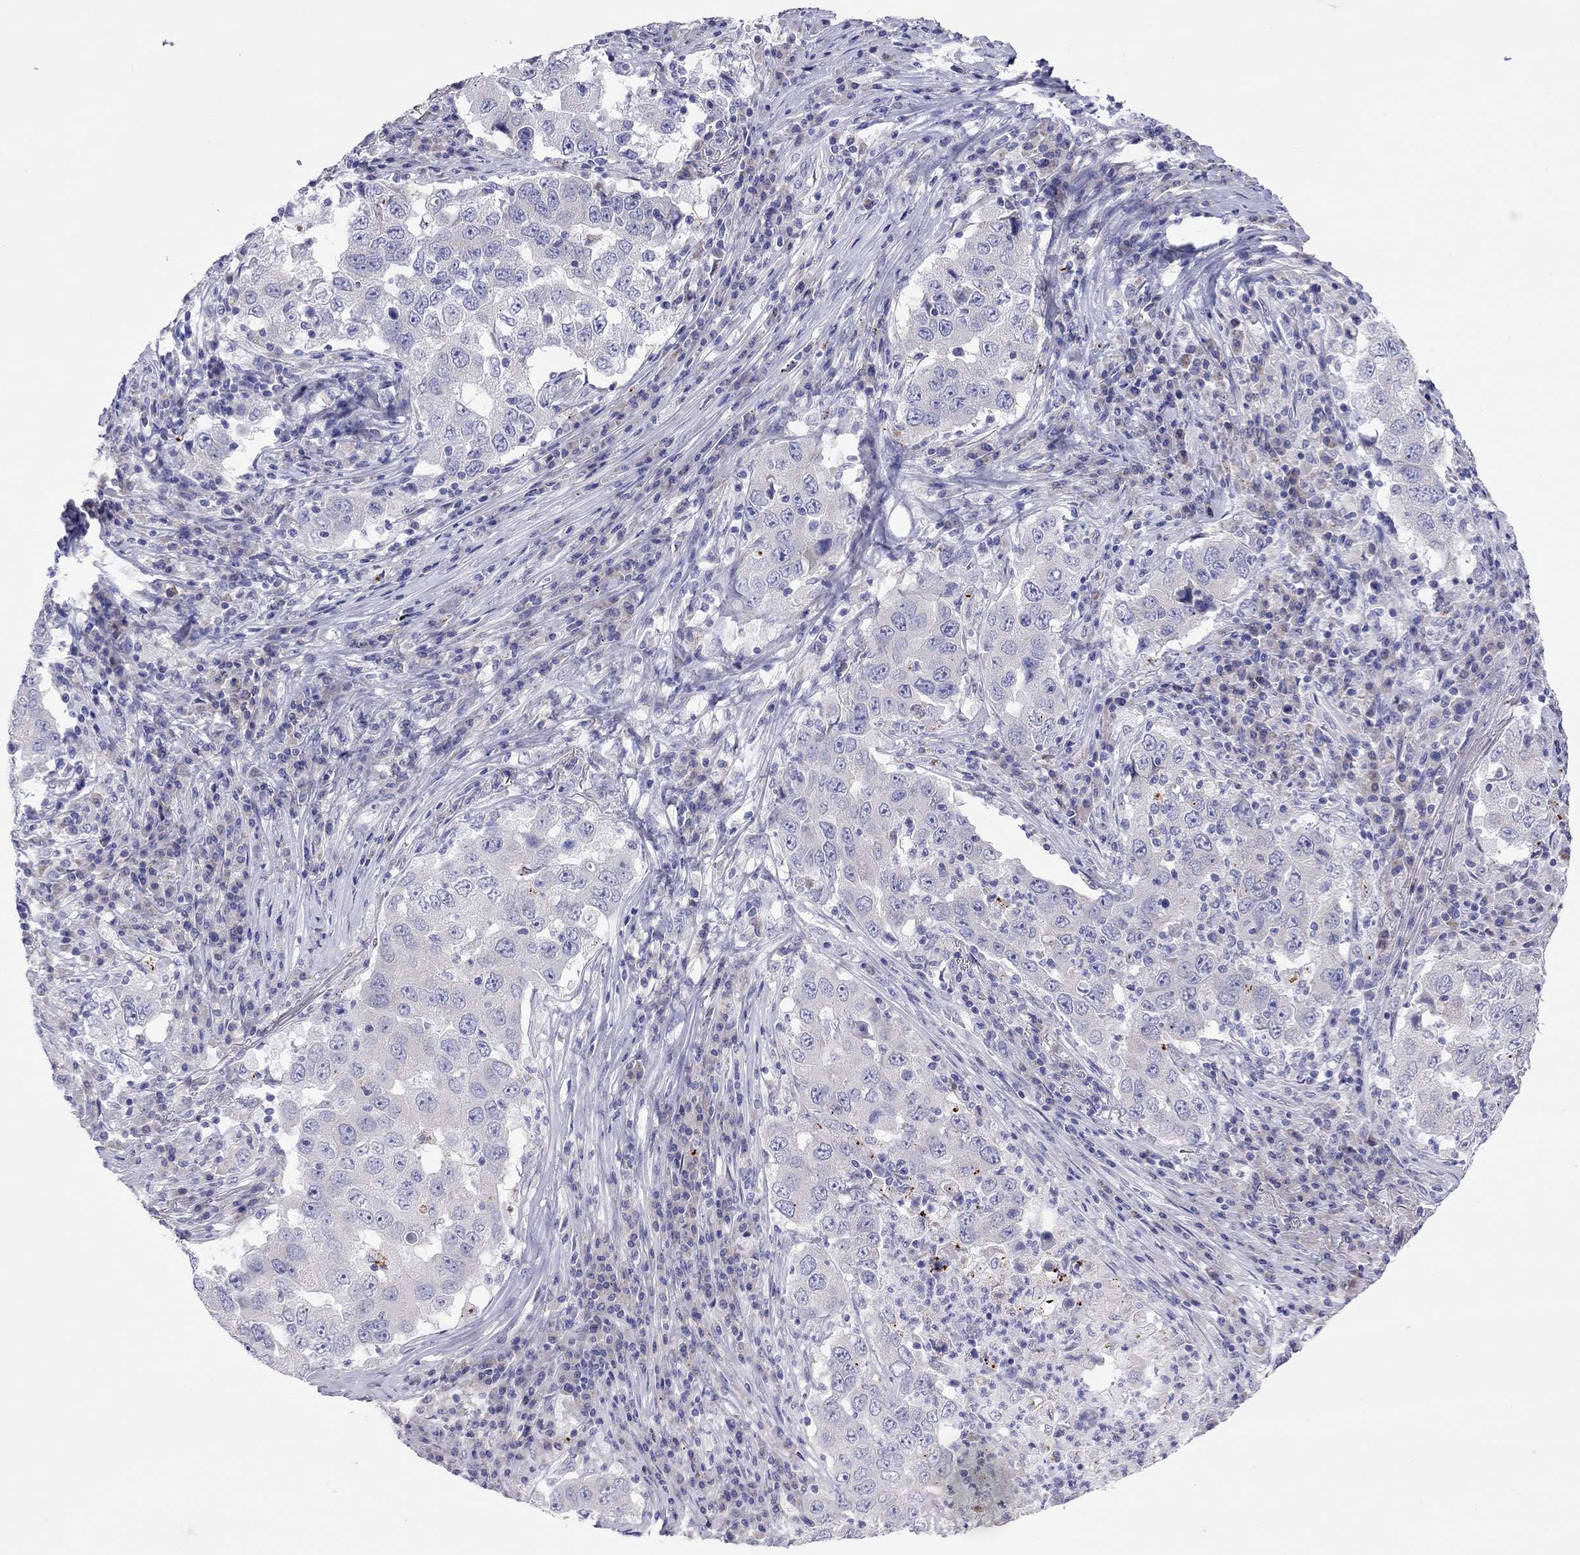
{"staining": {"intensity": "negative", "quantity": "none", "location": "none"}, "tissue": "lung cancer", "cell_type": "Tumor cells", "image_type": "cancer", "snomed": [{"axis": "morphology", "description": "Adenocarcinoma, NOS"}, {"axis": "topography", "description": "Lung"}], "caption": "The micrograph demonstrates no staining of tumor cells in adenocarcinoma (lung).", "gene": "COL9A1", "patient": {"sex": "male", "age": 73}}